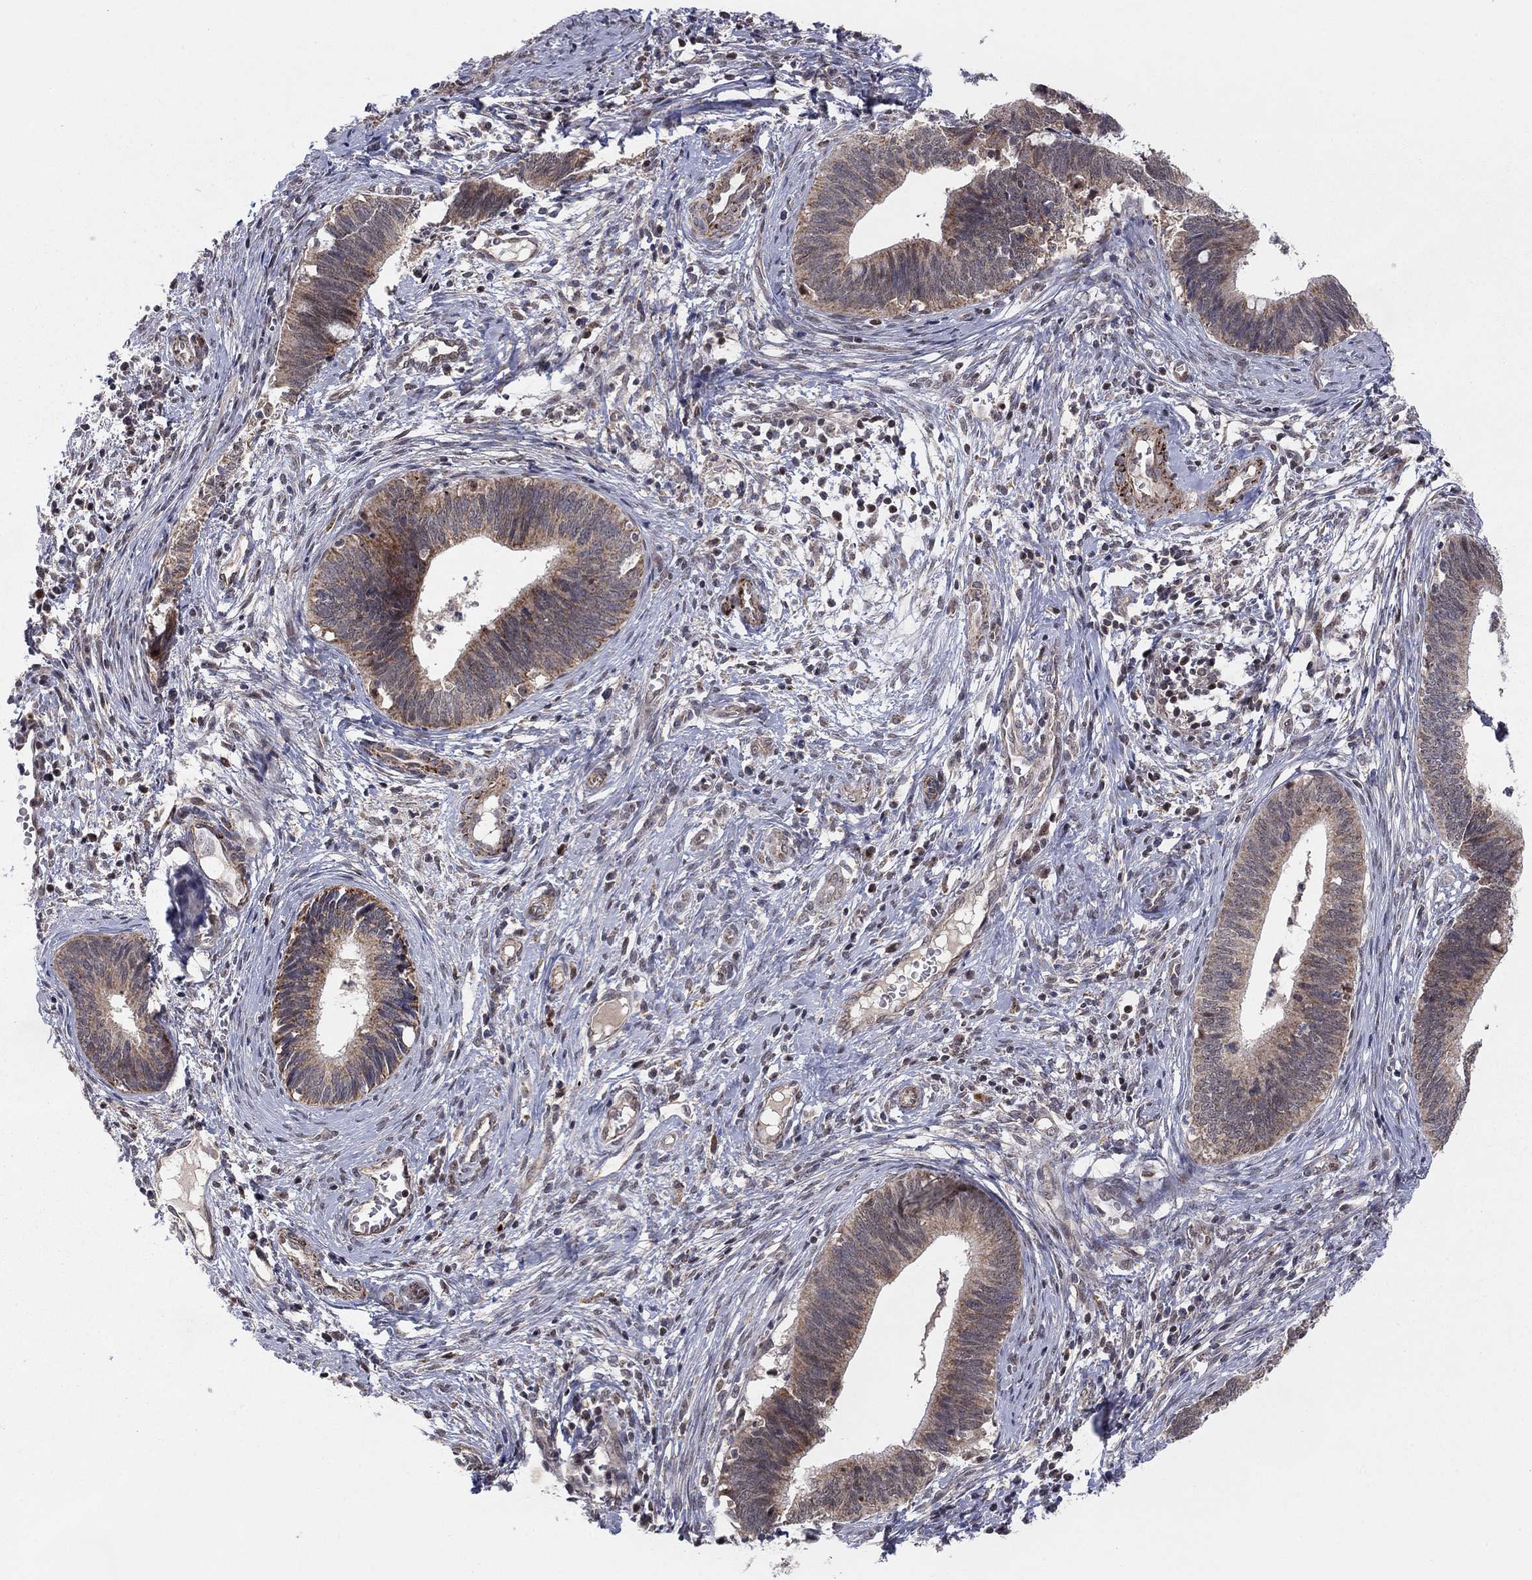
{"staining": {"intensity": "moderate", "quantity": "<25%", "location": "cytoplasmic/membranous"}, "tissue": "cervical cancer", "cell_type": "Tumor cells", "image_type": "cancer", "snomed": [{"axis": "morphology", "description": "Adenocarcinoma, NOS"}, {"axis": "topography", "description": "Cervix"}], "caption": "Moderate cytoplasmic/membranous positivity for a protein is identified in approximately <25% of tumor cells of cervical adenocarcinoma using immunohistochemistry (IHC).", "gene": "ZNF395", "patient": {"sex": "female", "age": 42}}